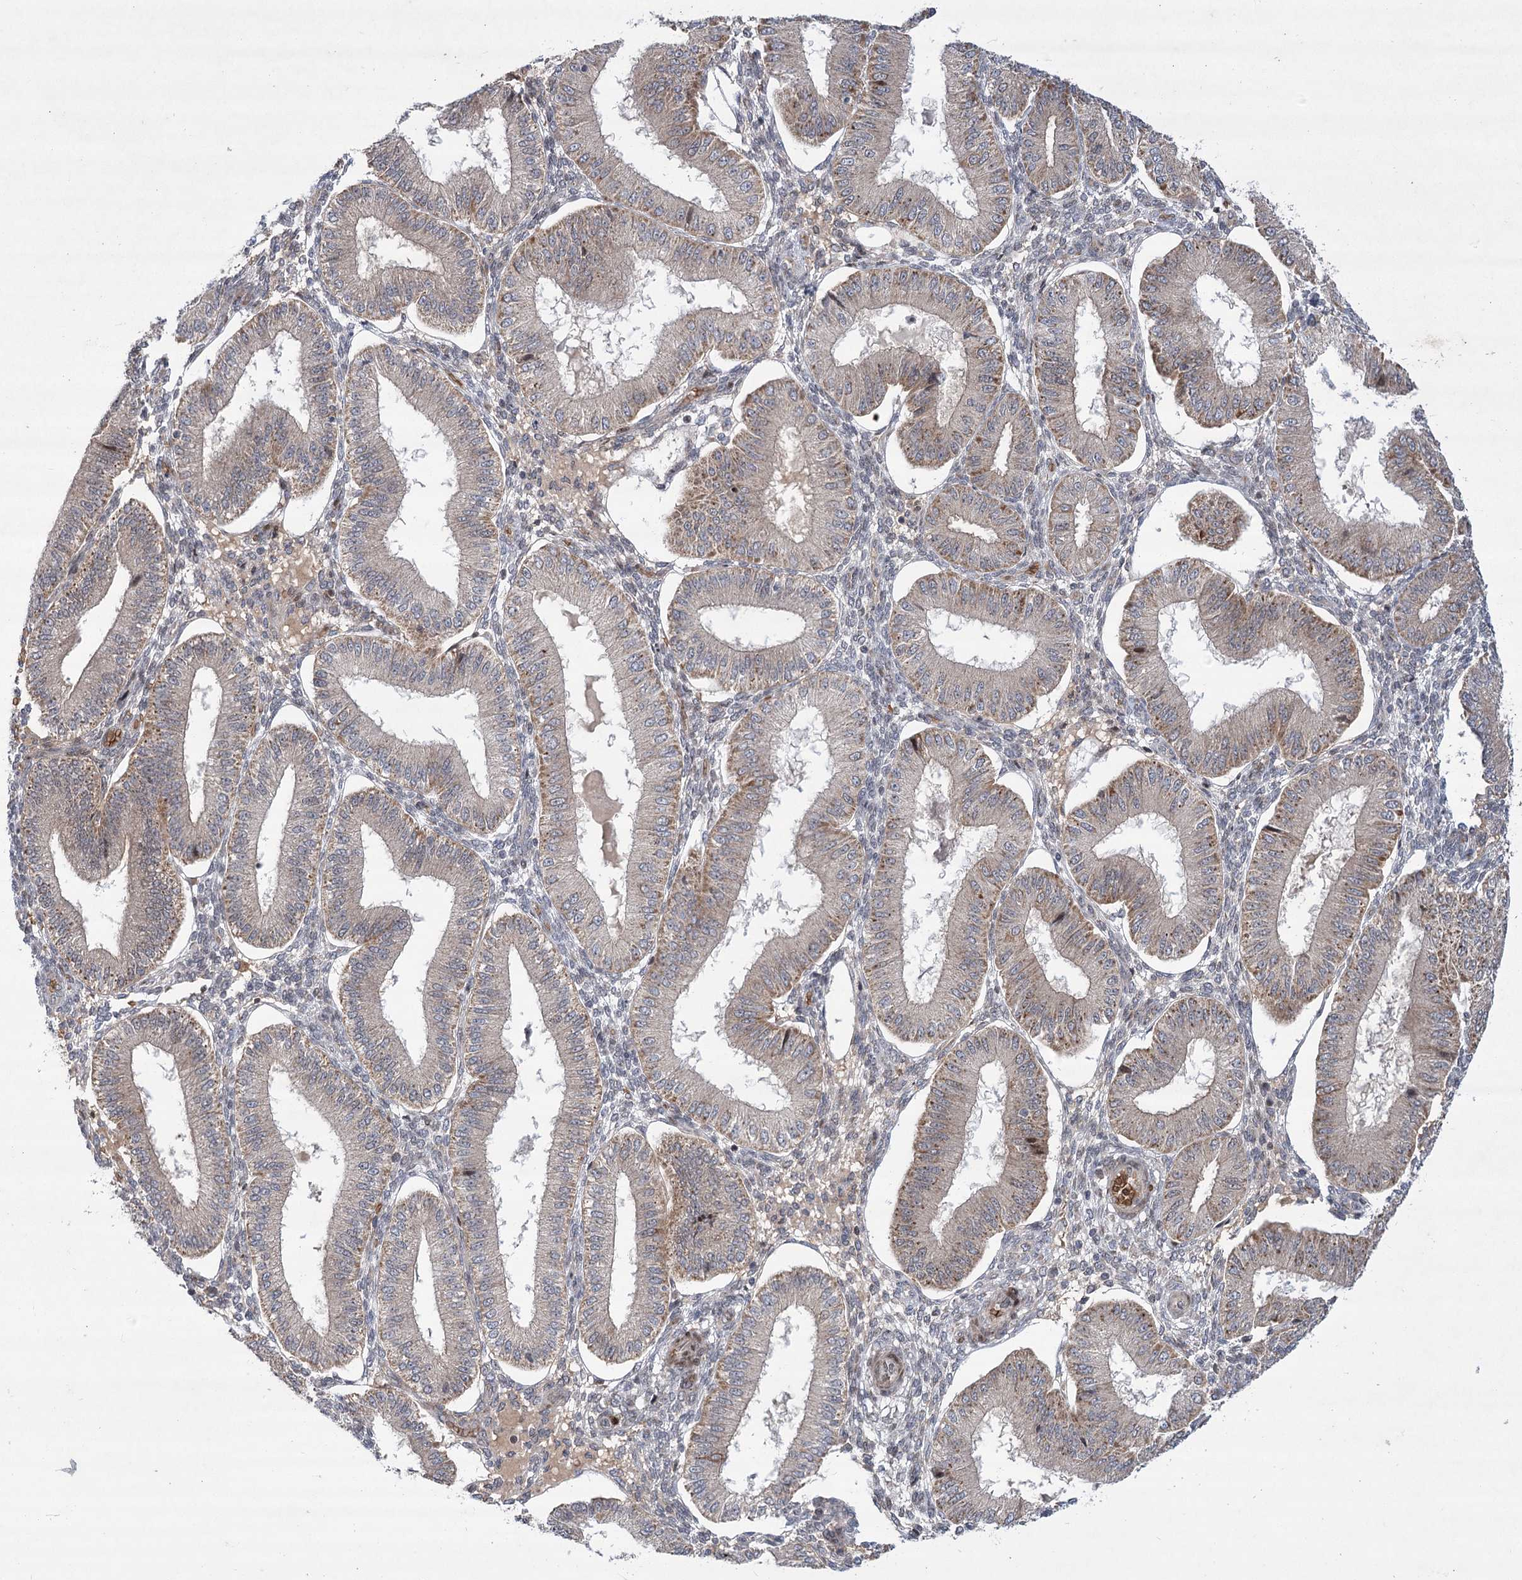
{"staining": {"intensity": "negative", "quantity": "none", "location": "none"}, "tissue": "endometrium", "cell_type": "Cells in endometrial stroma", "image_type": "normal", "snomed": [{"axis": "morphology", "description": "Normal tissue, NOS"}, {"axis": "topography", "description": "Endometrium"}], "caption": "This is an IHC micrograph of benign human endometrium. There is no positivity in cells in endometrial stroma.", "gene": "NSMCE4A", "patient": {"sex": "female", "age": 39}}